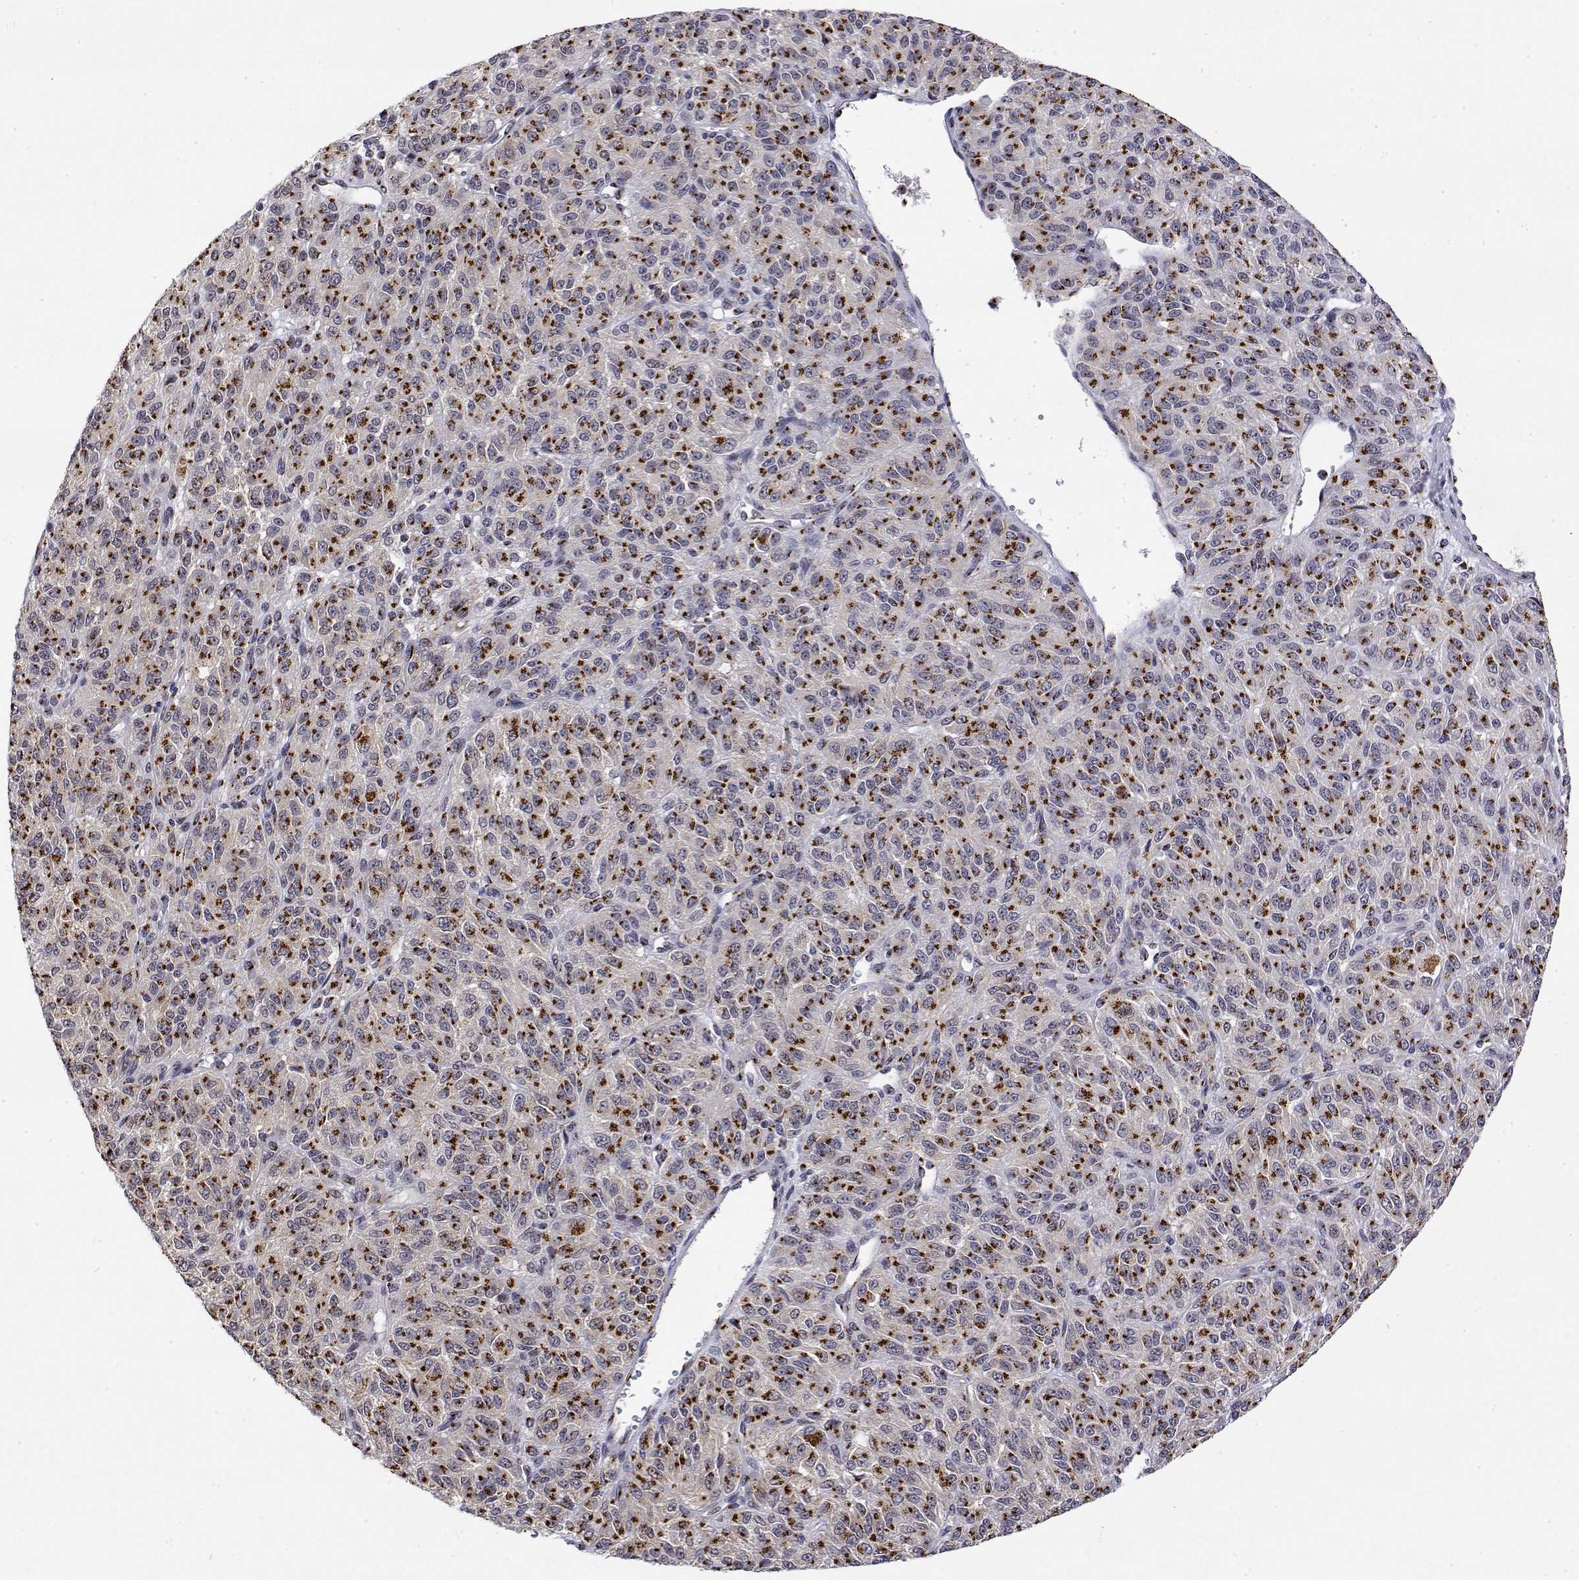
{"staining": {"intensity": "strong", "quantity": ">75%", "location": "cytoplasmic/membranous"}, "tissue": "melanoma", "cell_type": "Tumor cells", "image_type": "cancer", "snomed": [{"axis": "morphology", "description": "Malignant melanoma, Metastatic site"}, {"axis": "topography", "description": "Brain"}], "caption": "Melanoma stained with immunohistochemistry (IHC) displays strong cytoplasmic/membranous expression in approximately >75% of tumor cells.", "gene": "YIPF3", "patient": {"sex": "female", "age": 56}}